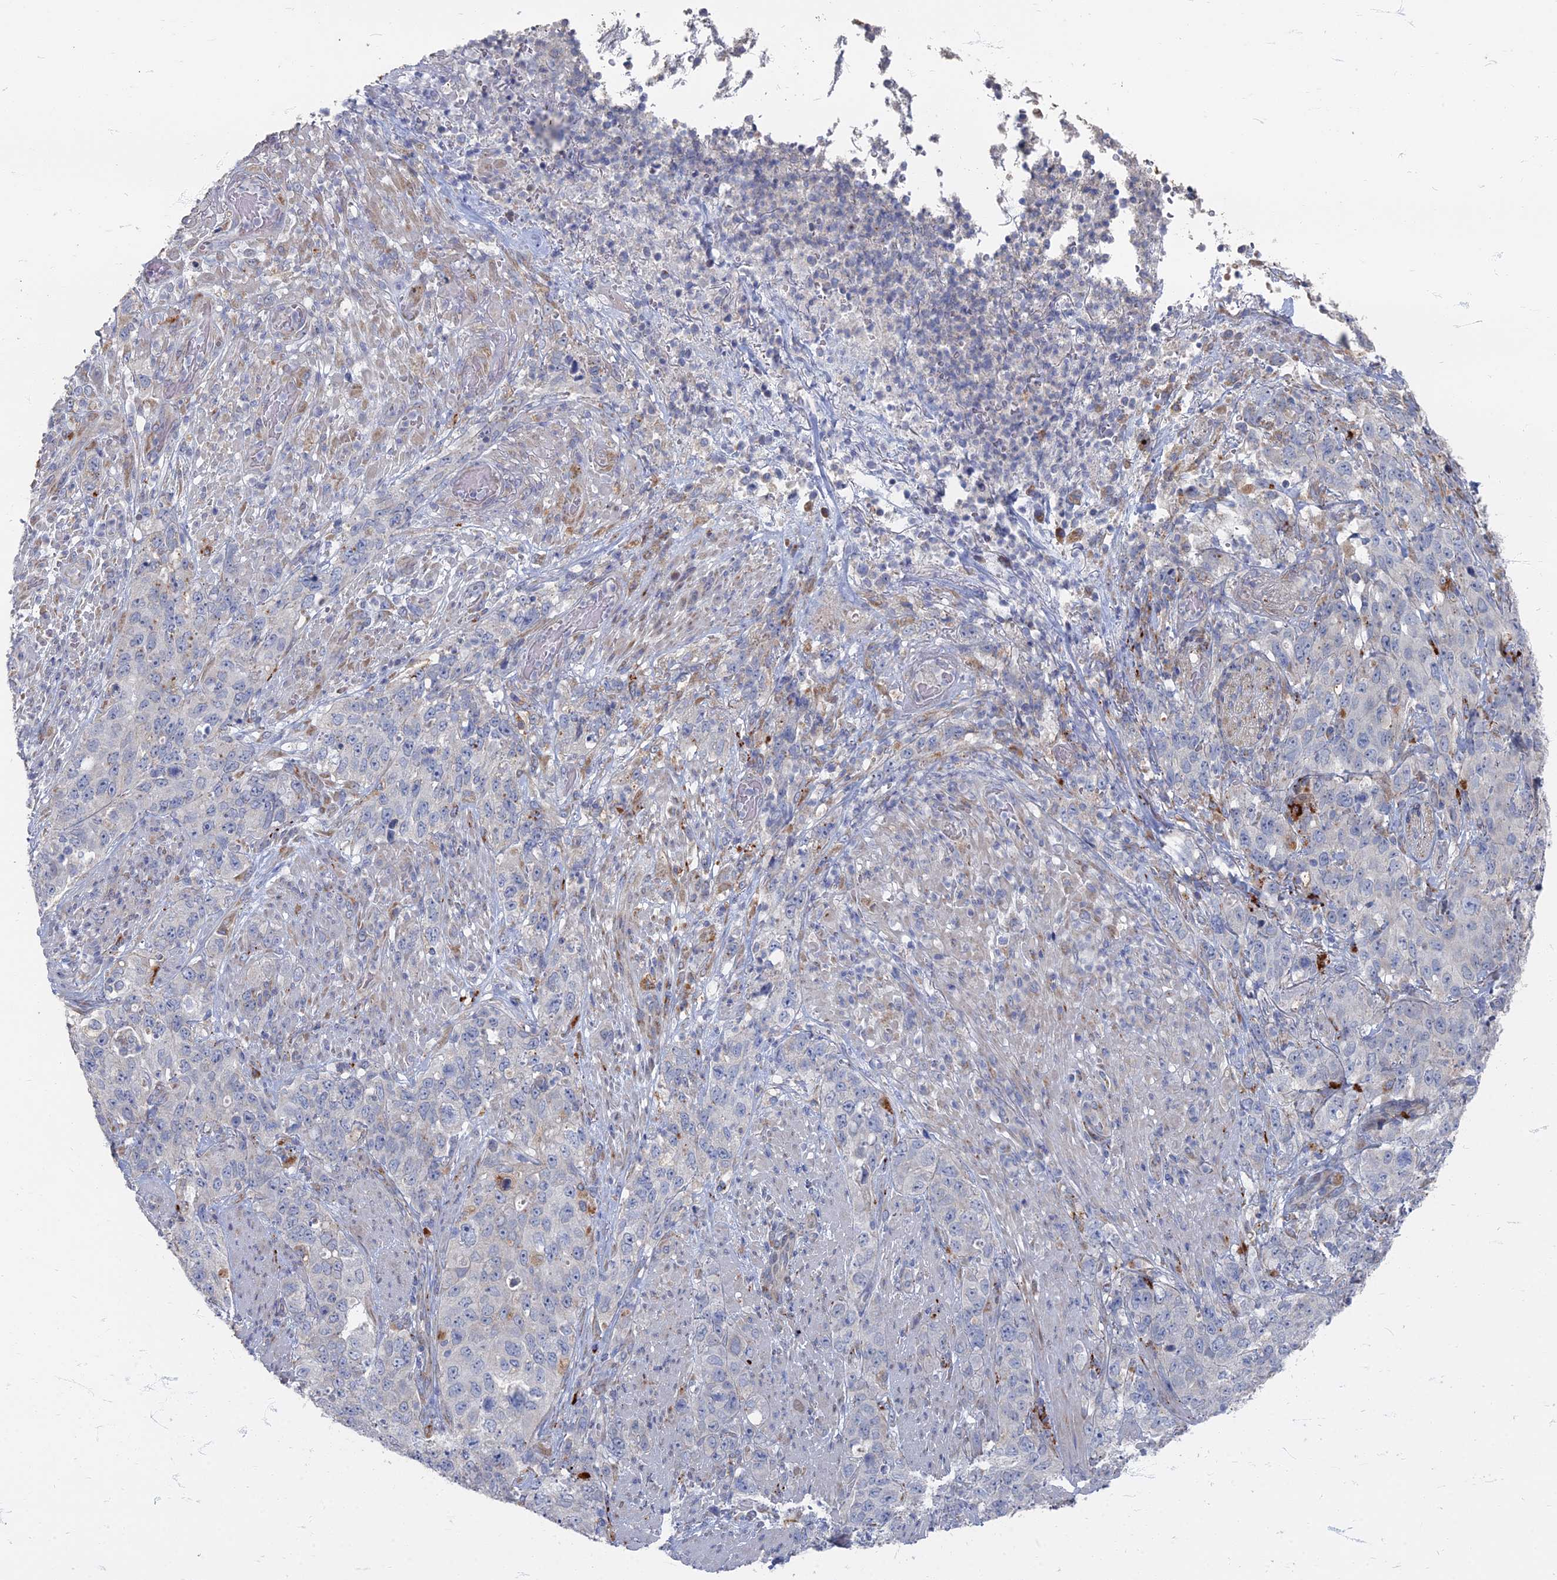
{"staining": {"intensity": "negative", "quantity": "none", "location": "none"}, "tissue": "stomach cancer", "cell_type": "Tumor cells", "image_type": "cancer", "snomed": [{"axis": "morphology", "description": "Adenocarcinoma, NOS"}, {"axis": "topography", "description": "Stomach"}], "caption": "DAB immunohistochemical staining of stomach adenocarcinoma shows no significant expression in tumor cells. The staining was performed using DAB (3,3'-diaminobenzidine) to visualize the protein expression in brown, while the nuclei were stained in blue with hematoxylin (Magnification: 20x).", "gene": "TMEM128", "patient": {"sex": "male", "age": 48}}